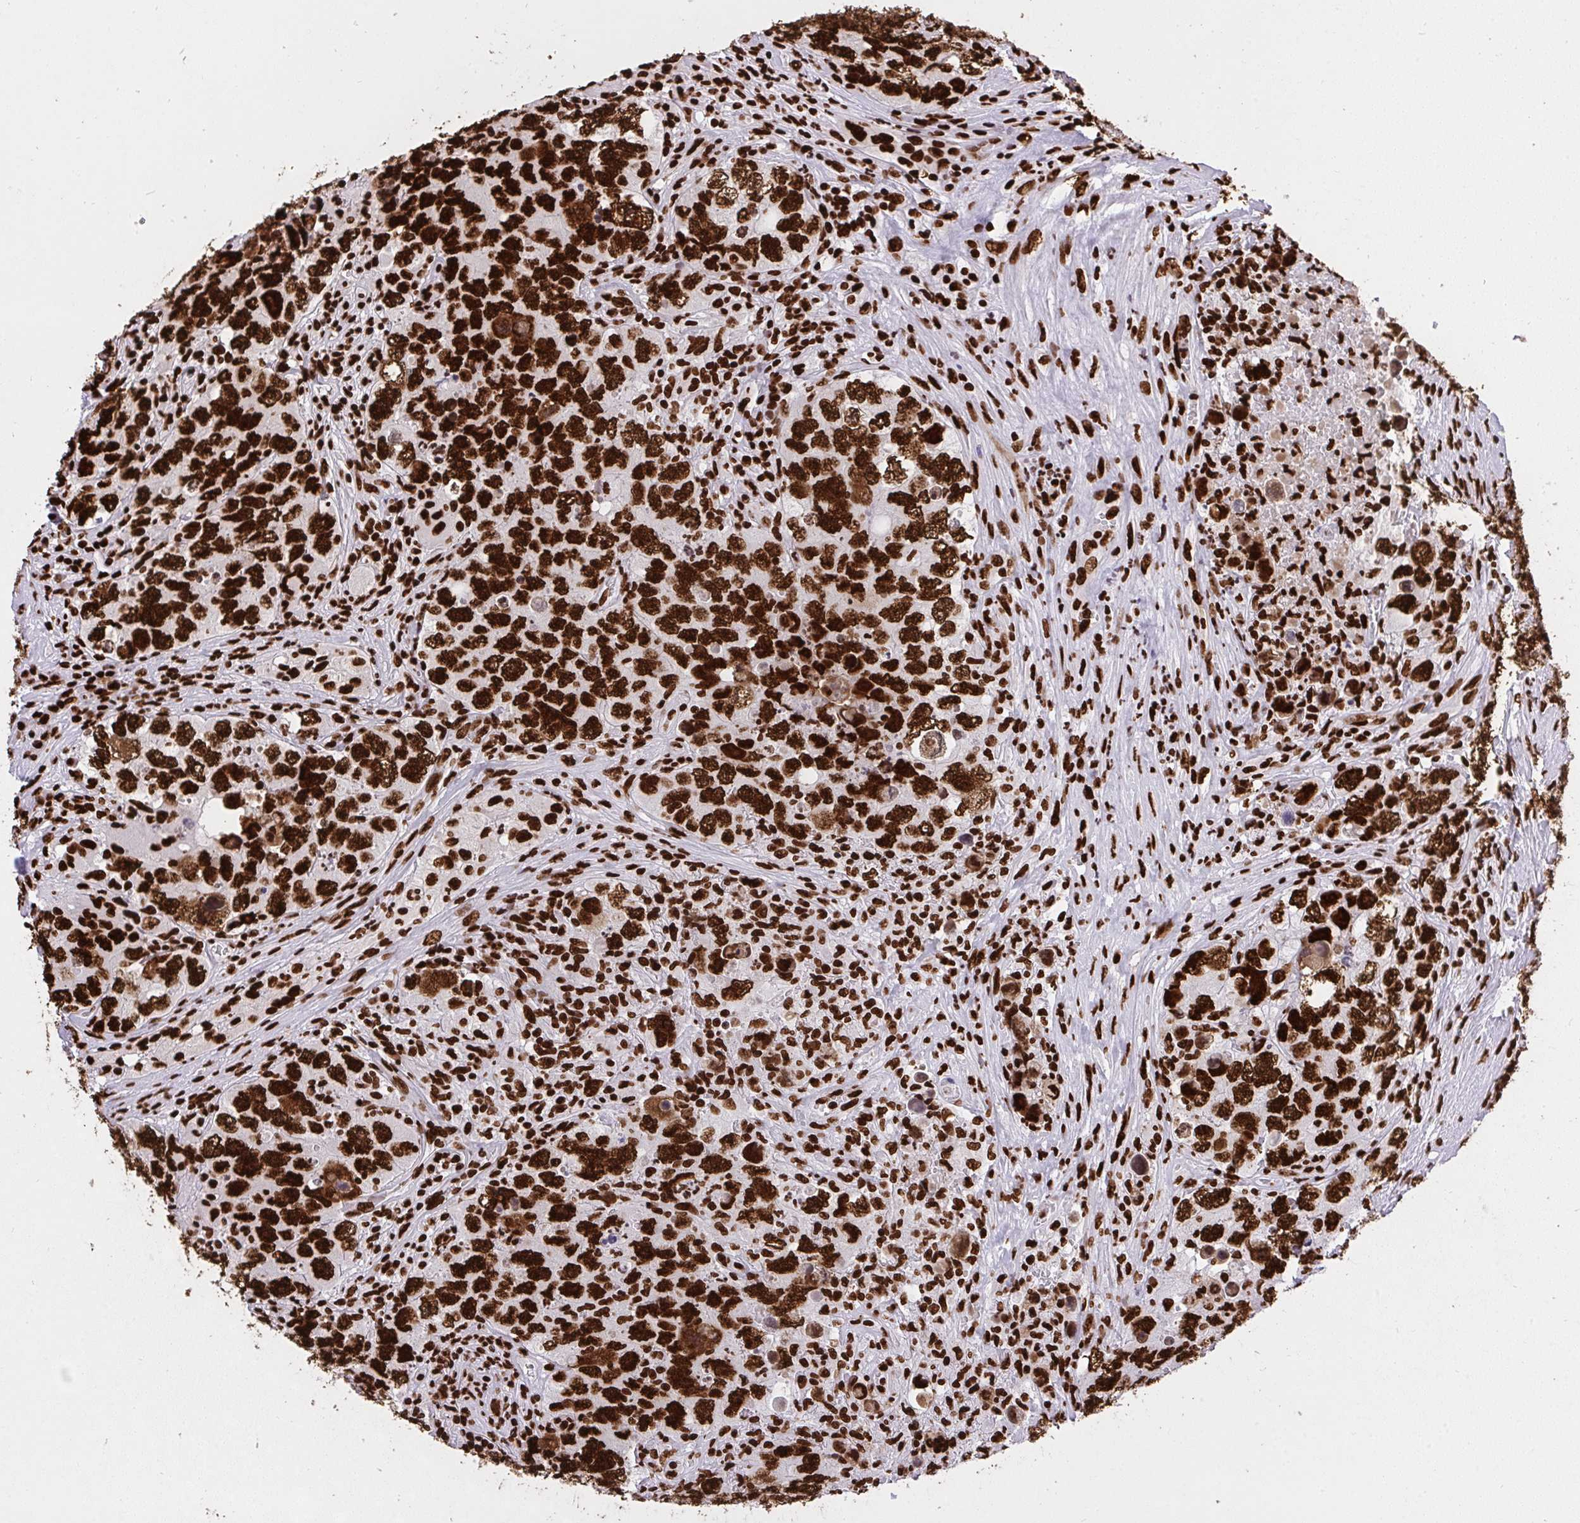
{"staining": {"intensity": "strong", "quantity": ">75%", "location": "nuclear"}, "tissue": "testis cancer", "cell_type": "Tumor cells", "image_type": "cancer", "snomed": [{"axis": "morphology", "description": "Seminoma, NOS"}, {"axis": "morphology", "description": "Carcinoma, Embryonal, NOS"}, {"axis": "topography", "description": "Testis"}], "caption": "IHC histopathology image of neoplastic tissue: seminoma (testis) stained using IHC reveals high levels of strong protein expression localized specifically in the nuclear of tumor cells, appearing as a nuclear brown color.", "gene": "HNRNPL", "patient": {"sex": "male", "age": 43}}